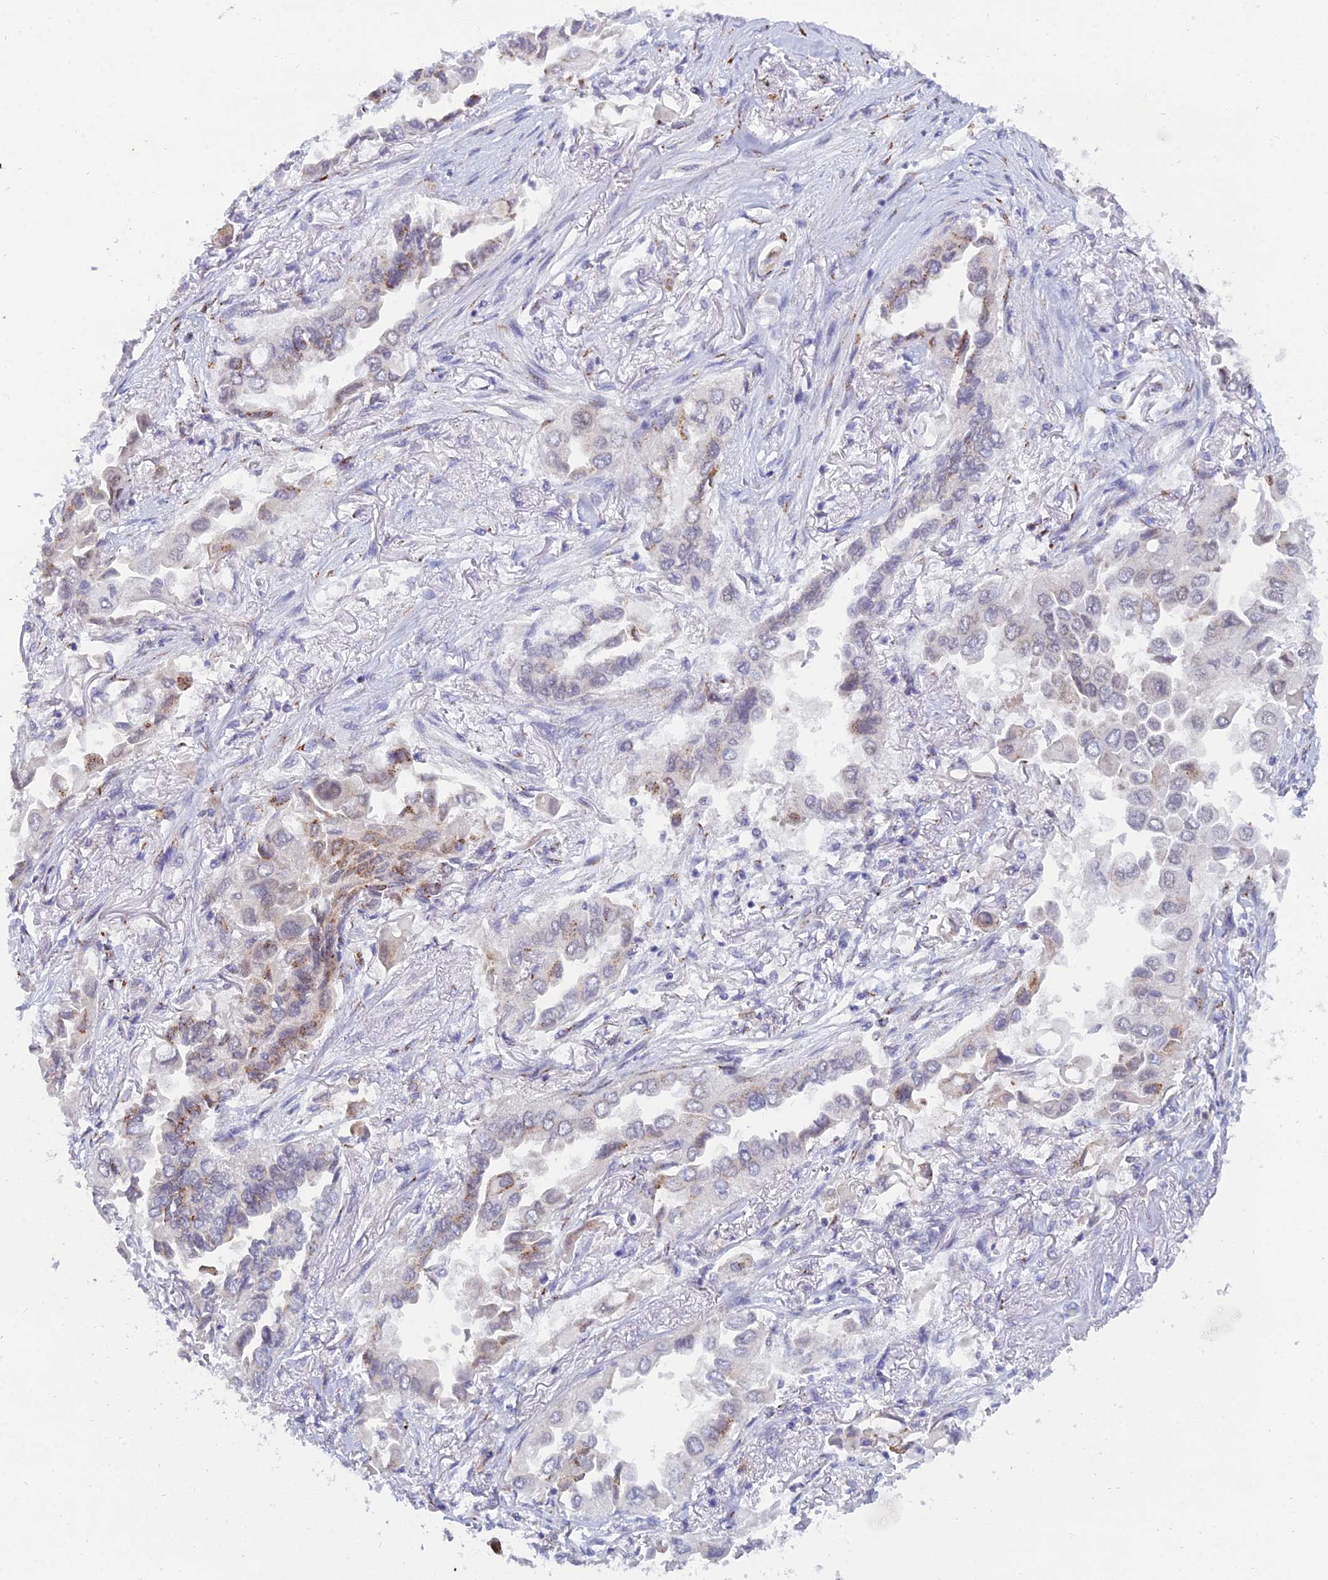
{"staining": {"intensity": "strong", "quantity": "25%-75%", "location": "cytoplasmic/membranous"}, "tissue": "lung cancer", "cell_type": "Tumor cells", "image_type": "cancer", "snomed": [{"axis": "morphology", "description": "Adenocarcinoma, NOS"}, {"axis": "topography", "description": "Lung"}], "caption": "Lung adenocarcinoma stained with a protein marker exhibits strong staining in tumor cells.", "gene": "THOC3", "patient": {"sex": "female", "age": 76}}